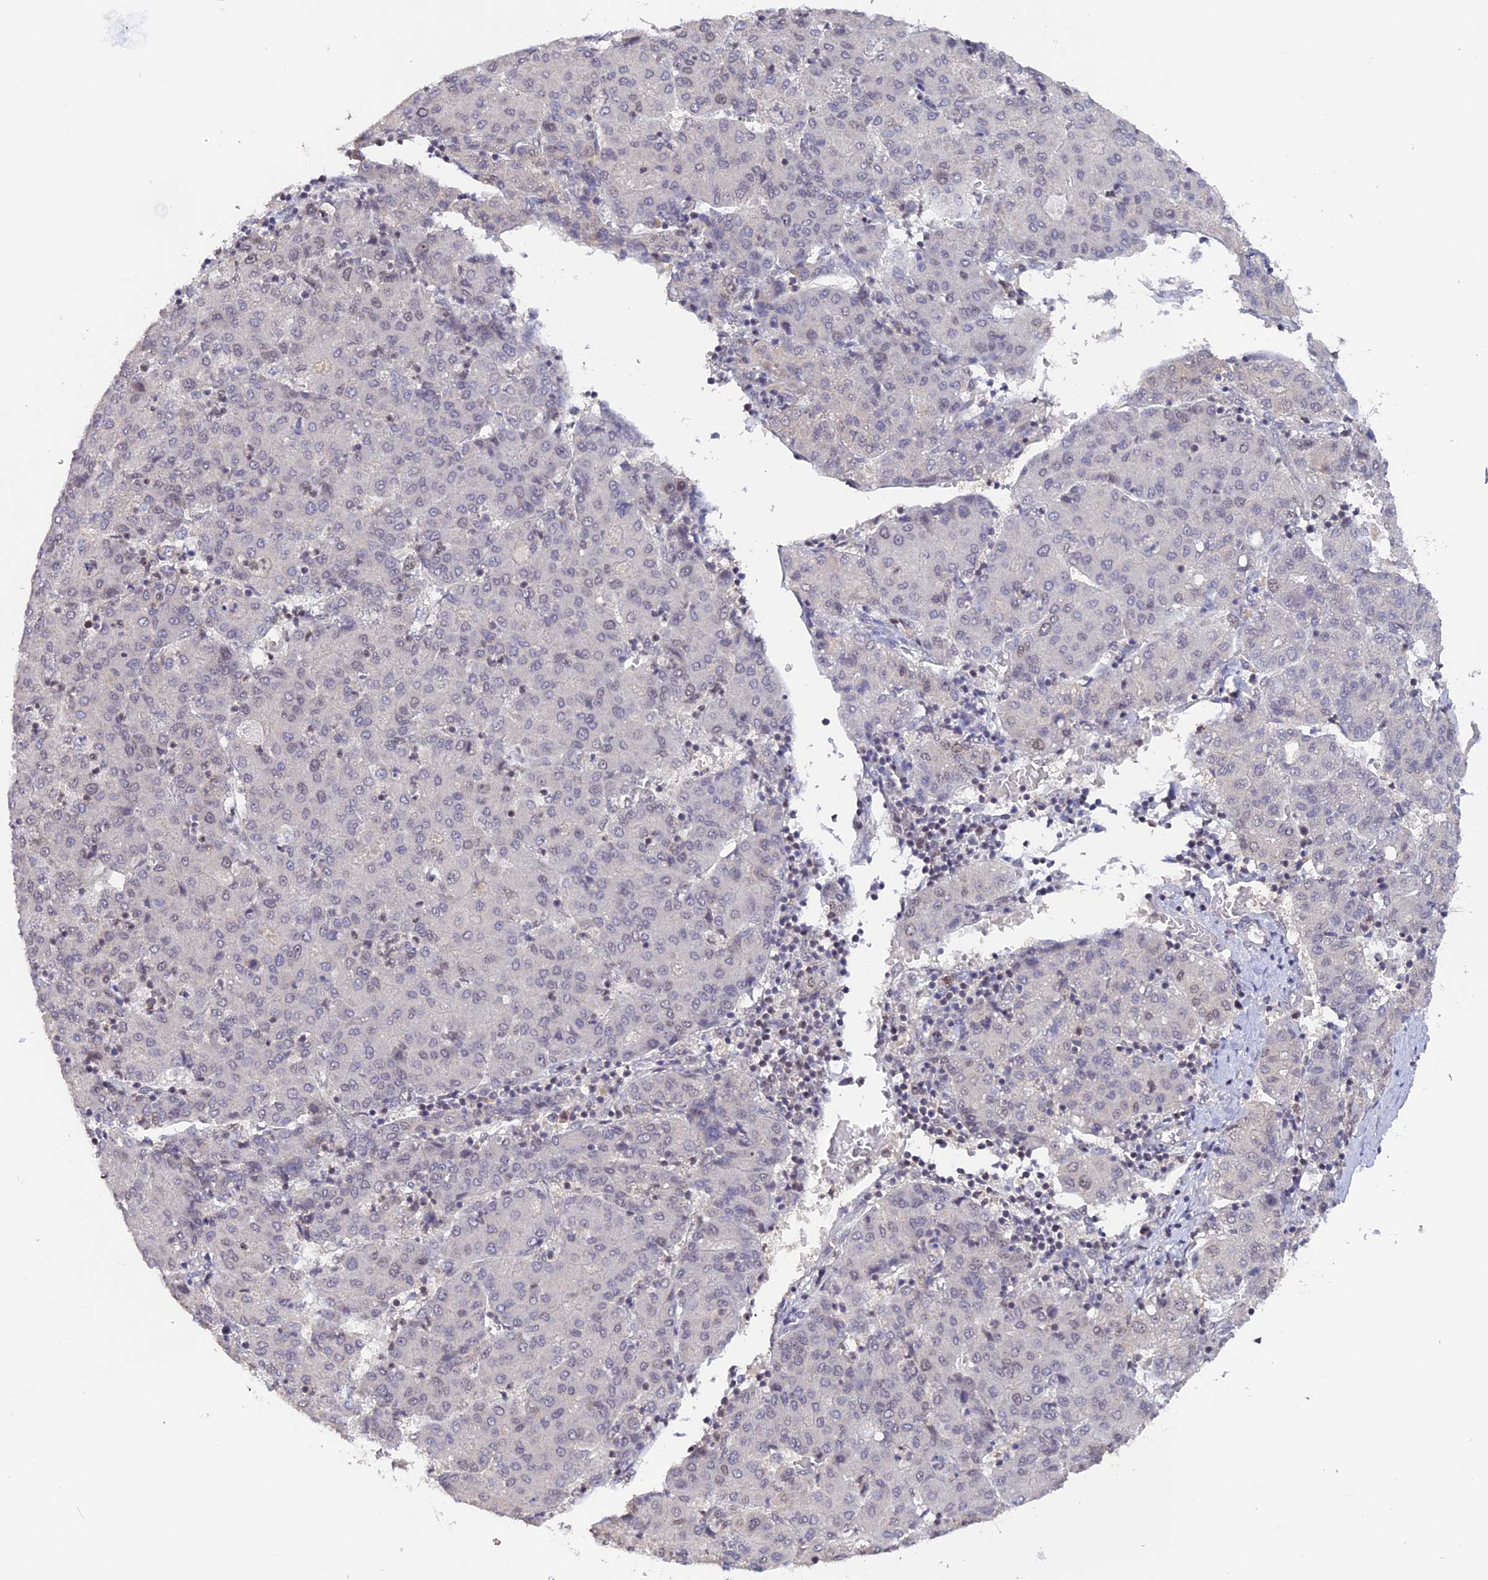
{"staining": {"intensity": "weak", "quantity": "<25%", "location": "nuclear"}, "tissue": "liver cancer", "cell_type": "Tumor cells", "image_type": "cancer", "snomed": [{"axis": "morphology", "description": "Carcinoma, Hepatocellular, NOS"}, {"axis": "topography", "description": "Liver"}], "caption": "Immunohistochemistry (IHC) histopathology image of human liver cancer (hepatocellular carcinoma) stained for a protein (brown), which exhibits no staining in tumor cells. The staining was performed using DAB to visualize the protein expression in brown, while the nuclei were stained in blue with hematoxylin (Magnification: 20x).", "gene": "RFC5", "patient": {"sex": "male", "age": 65}}